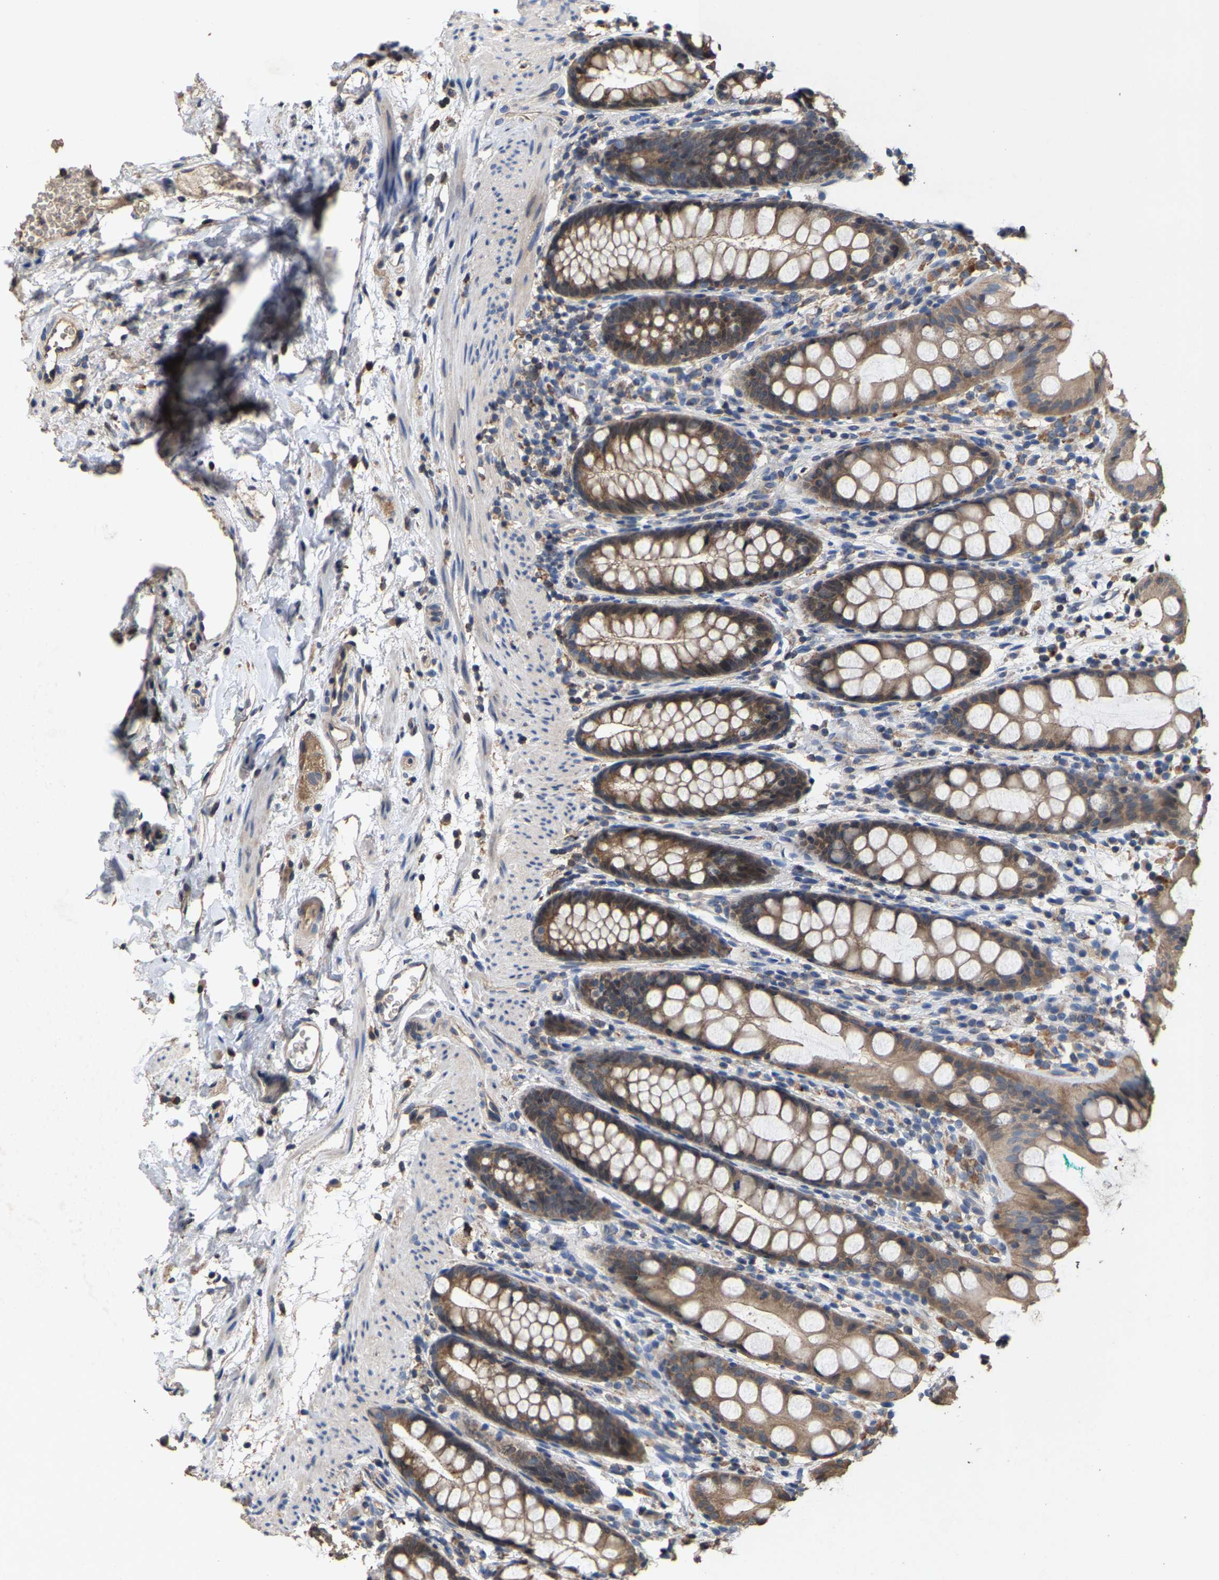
{"staining": {"intensity": "moderate", "quantity": ">75%", "location": "cytoplasmic/membranous"}, "tissue": "rectum", "cell_type": "Glandular cells", "image_type": "normal", "snomed": [{"axis": "morphology", "description": "Normal tissue, NOS"}, {"axis": "topography", "description": "Rectum"}], "caption": "Glandular cells reveal medium levels of moderate cytoplasmic/membranous expression in about >75% of cells in normal rectum.", "gene": "TDRKH", "patient": {"sex": "female", "age": 65}}